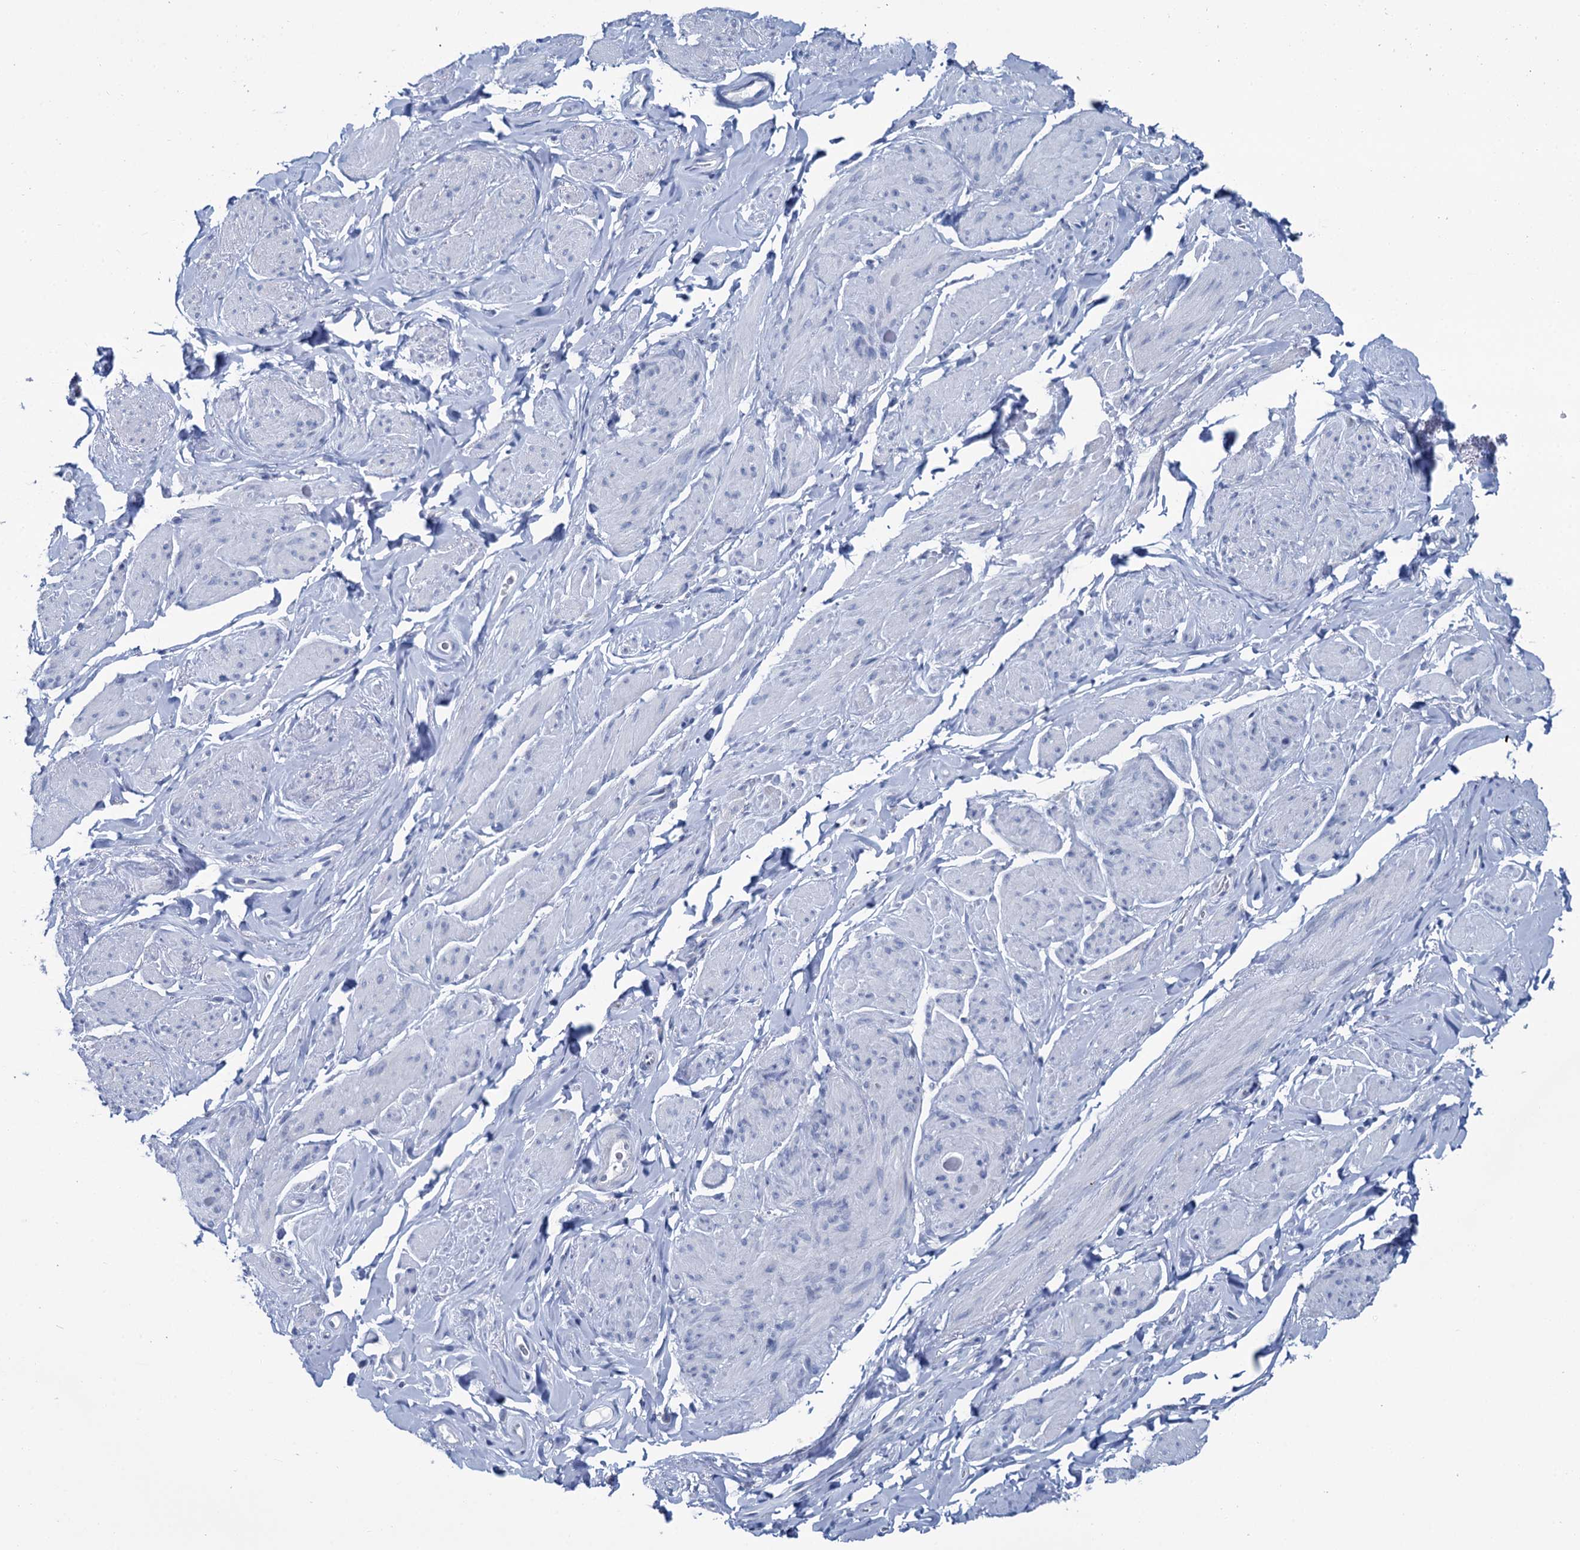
{"staining": {"intensity": "negative", "quantity": "none", "location": "none"}, "tissue": "smooth muscle", "cell_type": "Smooth muscle cells", "image_type": "normal", "snomed": [{"axis": "morphology", "description": "Normal tissue, NOS"}, {"axis": "topography", "description": "Smooth muscle"}, {"axis": "topography", "description": "Peripheral nerve tissue"}], "caption": "IHC micrograph of unremarkable smooth muscle stained for a protein (brown), which exhibits no staining in smooth muscle cells.", "gene": "MIOX", "patient": {"sex": "male", "age": 69}}